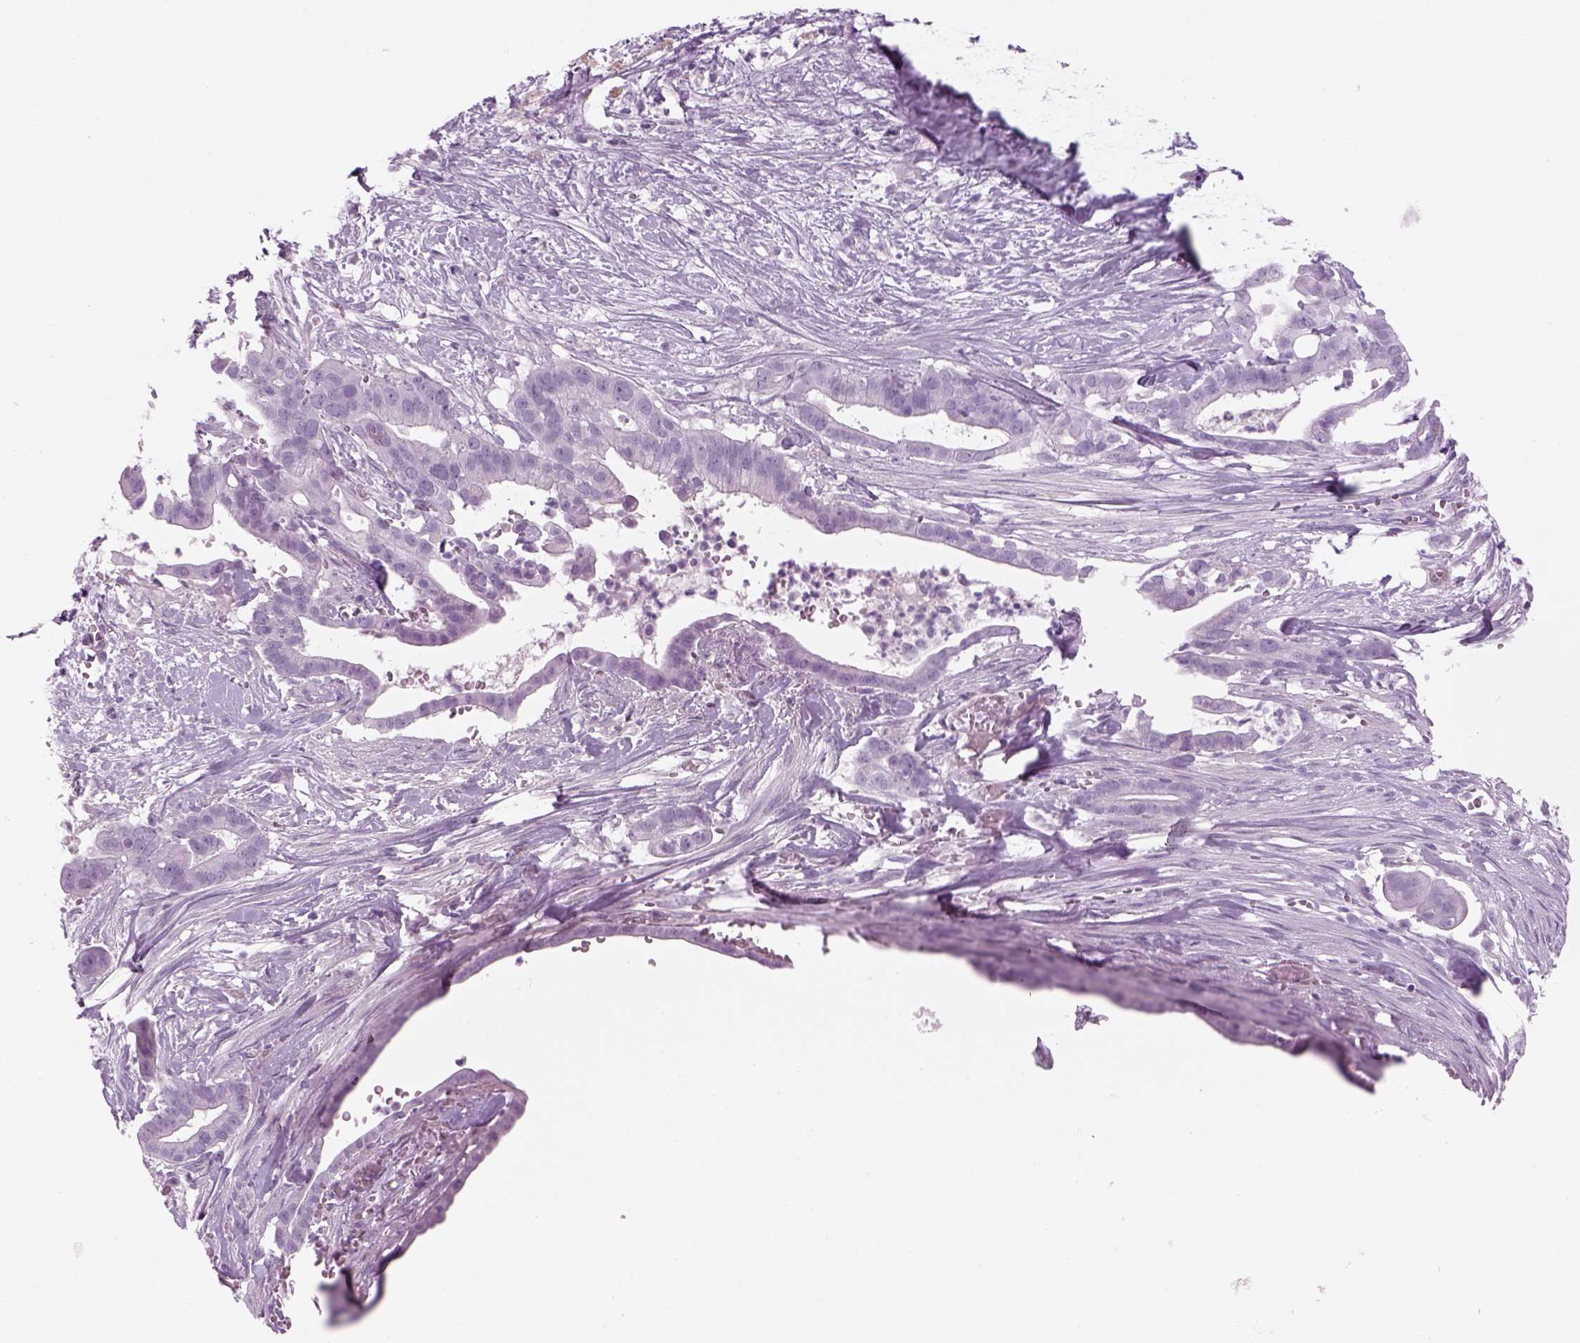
{"staining": {"intensity": "negative", "quantity": "none", "location": "none"}, "tissue": "pancreatic cancer", "cell_type": "Tumor cells", "image_type": "cancer", "snomed": [{"axis": "morphology", "description": "Adenocarcinoma, NOS"}, {"axis": "topography", "description": "Pancreas"}], "caption": "The image displays no staining of tumor cells in pancreatic adenocarcinoma.", "gene": "GAS2L2", "patient": {"sex": "male", "age": 61}}